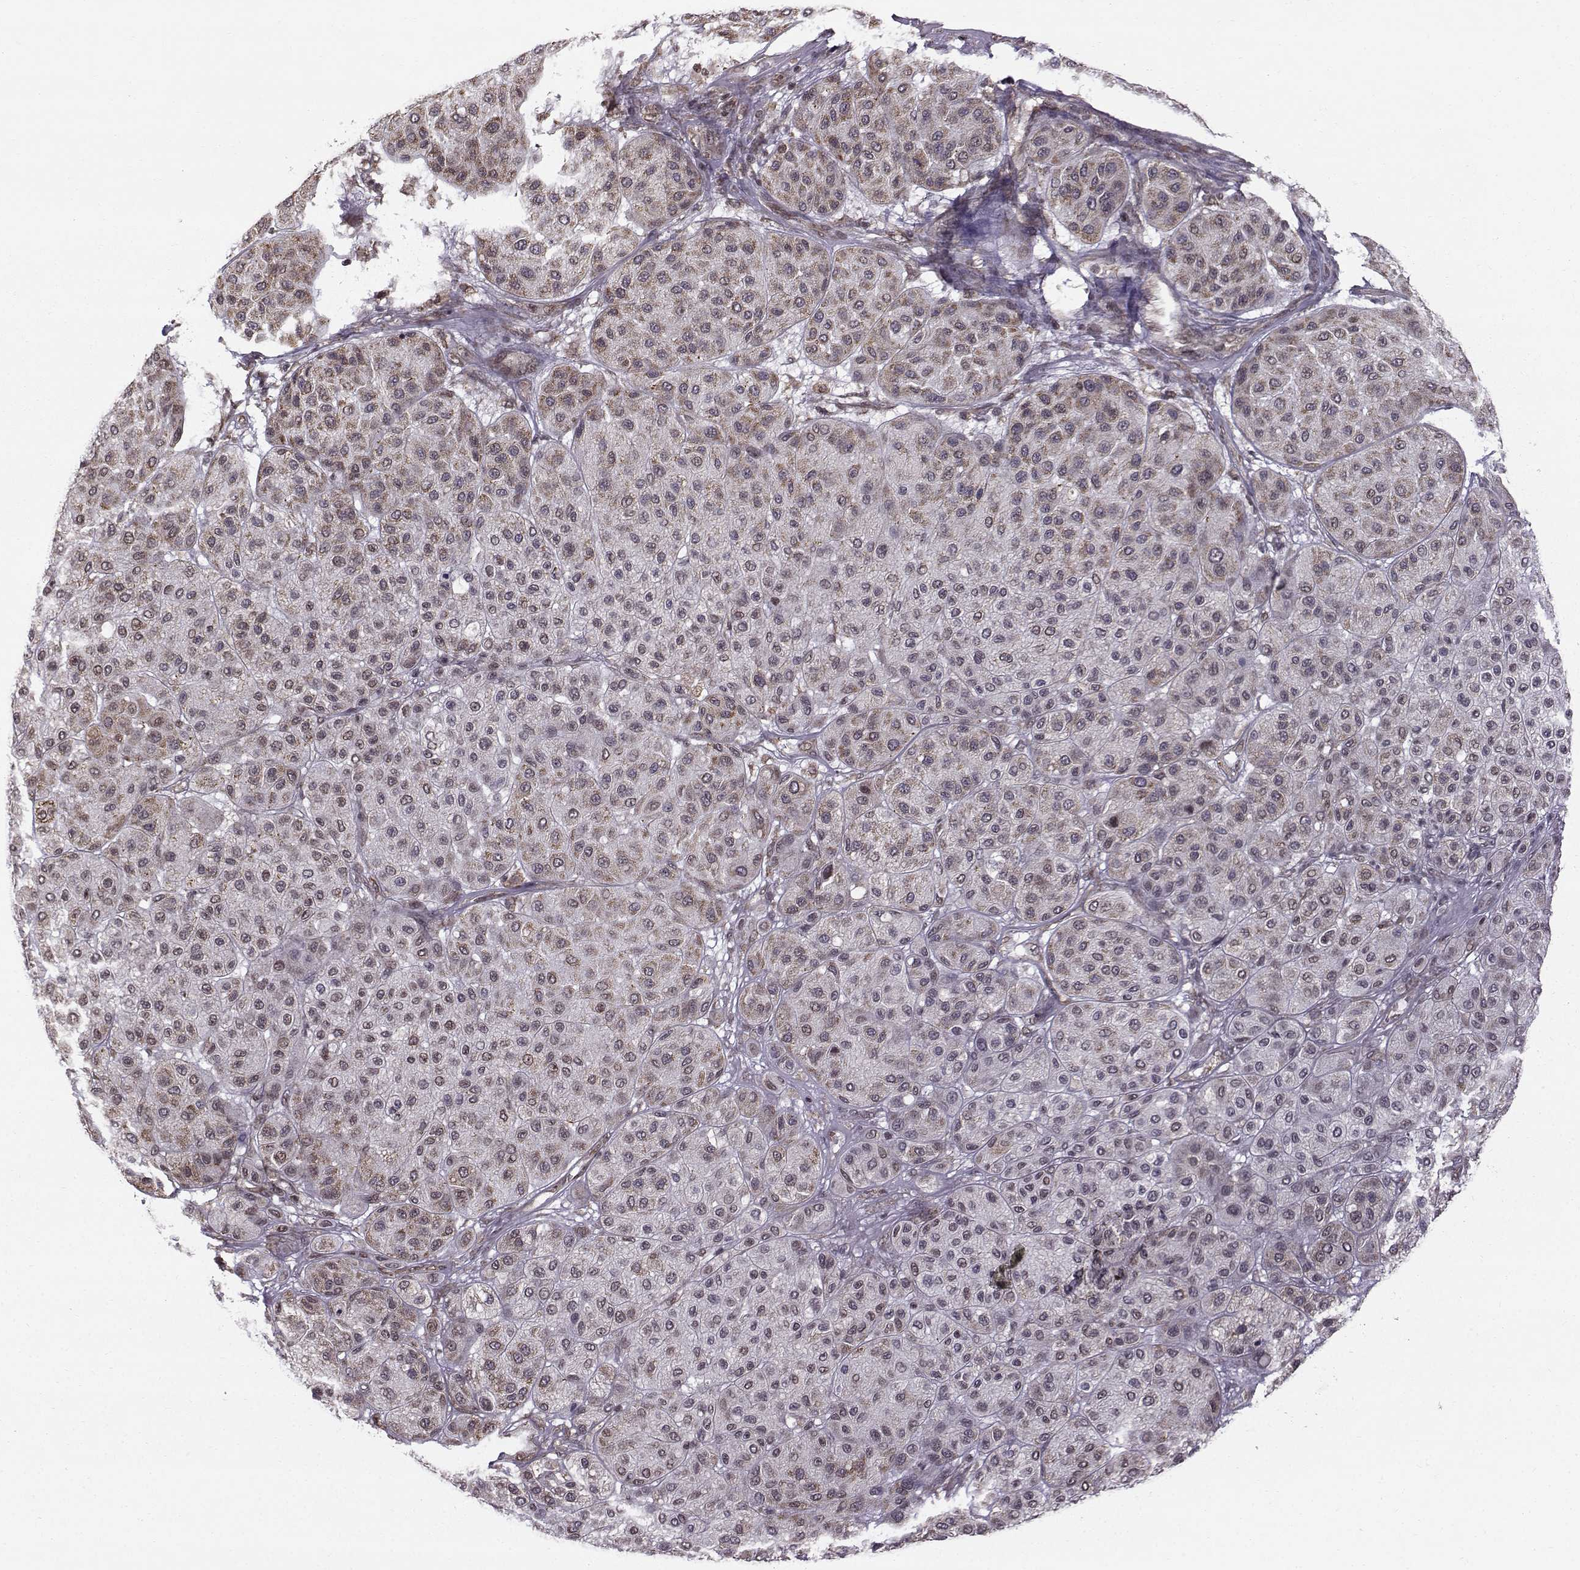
{"staining": {"intensity": "weak", "quantity": "<25%", "location": "nuclear"}, "tissue": "melanoma", "cell_type": "Tumor cells", "image_type": "cancer", "snomed": [{"axis": "morphology", "description": "Malignant melanoma, Metastatic site"}, {"axis": "topography", "description": "Smooth muscle"}], "caption": "IHC of human melanoma reveals no positivity in tumor cells. (Stains: DAB IHC with hematoxylin counter stain, Microscopy: brightfield microscopy at high magnification).", "gene": "EZH1", "patient": {"sex": "male", "age": 41}}